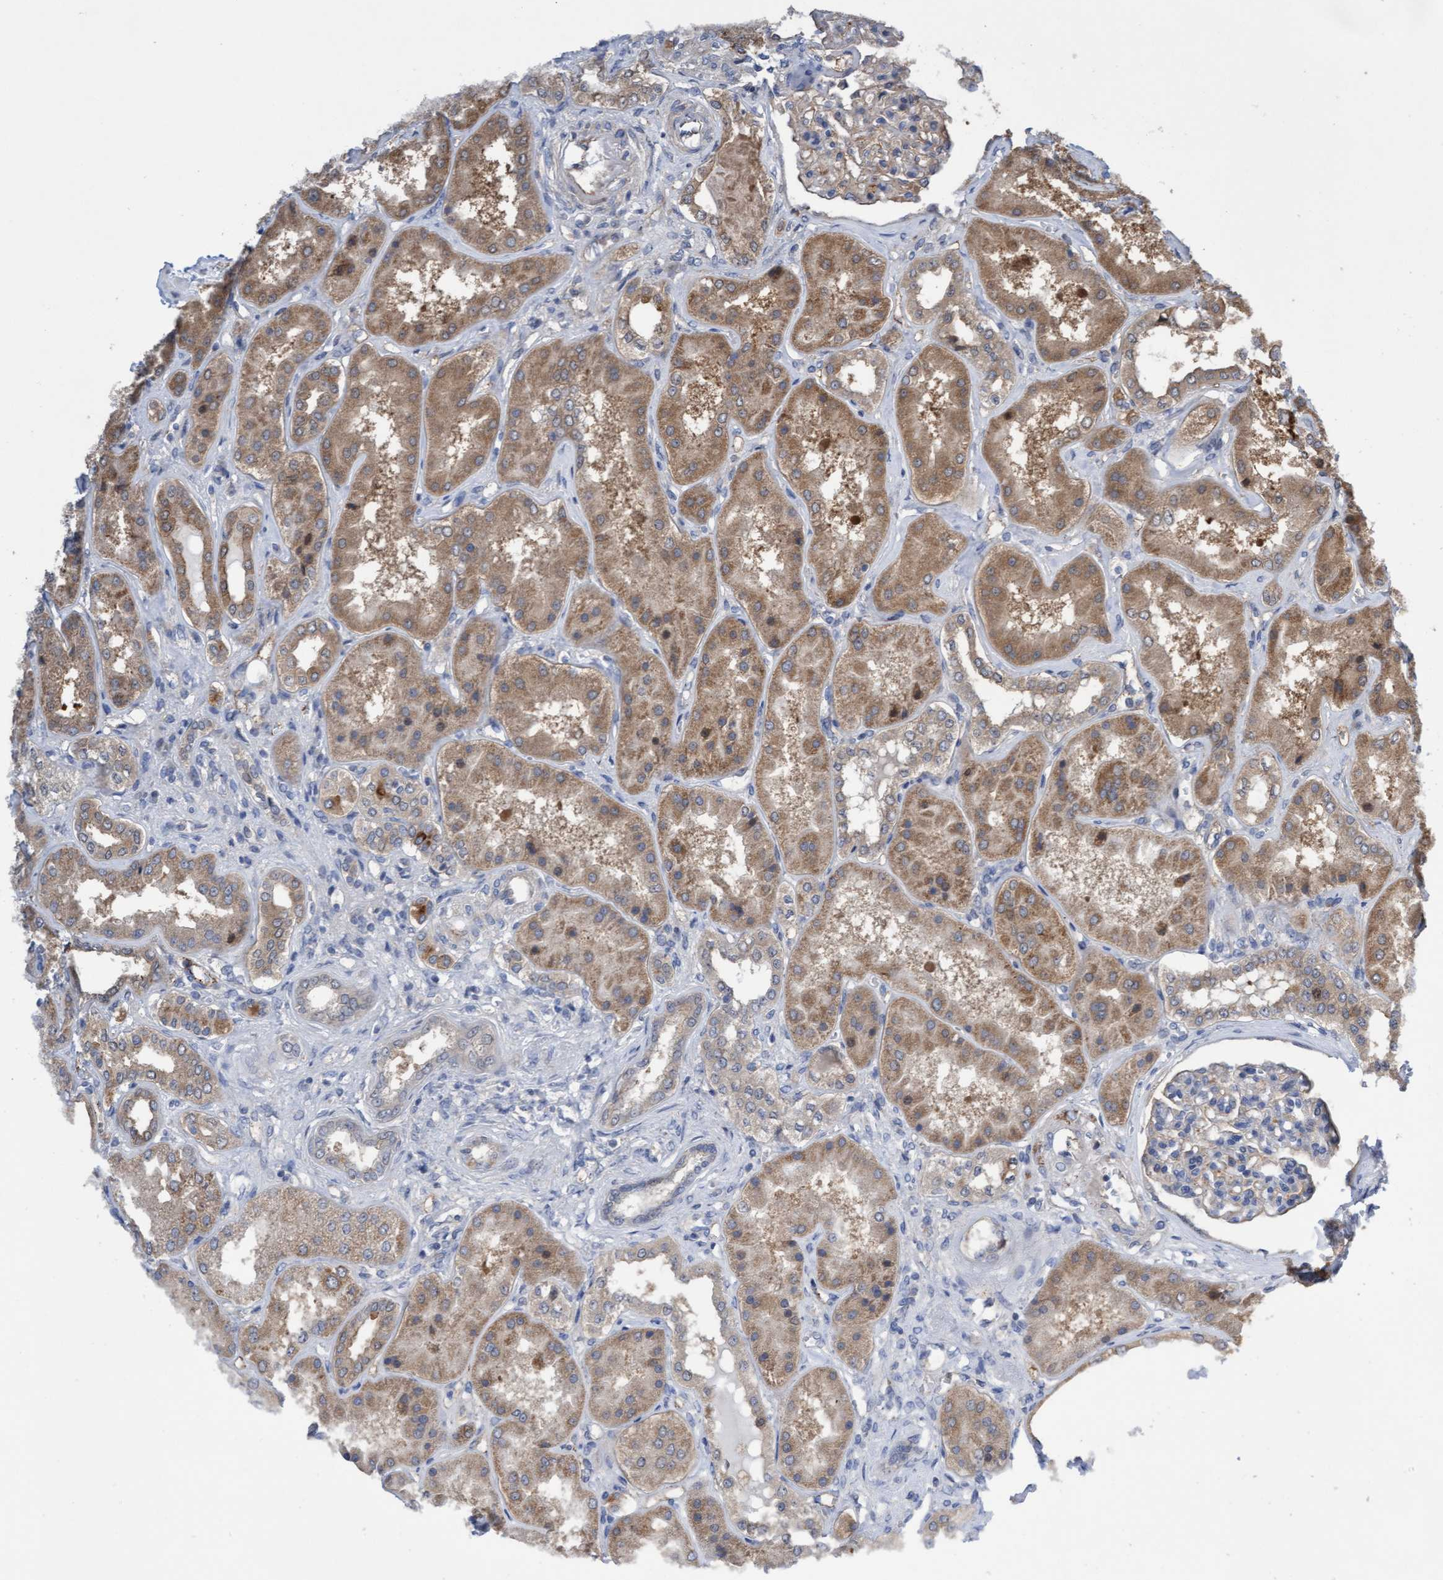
{"staining": {"intensity": "weak", "quantity": "<25%", "location": "cytoplasmic/membranous"}, "tissue": "kidney", "cell_type": "Cells in glomeruli", "image_type": "normal", "snomed": [{"axis": "morphology", "description": "Normal tissue, NOS"}, {"axis": "topography", "description": "Kidney"}], "caption": "The histopathology image demonstrates no staining of cells in glomeruli in benign kidney.", "gene": "ITFG1", "patient": {"sex": "female", "age": 56}}